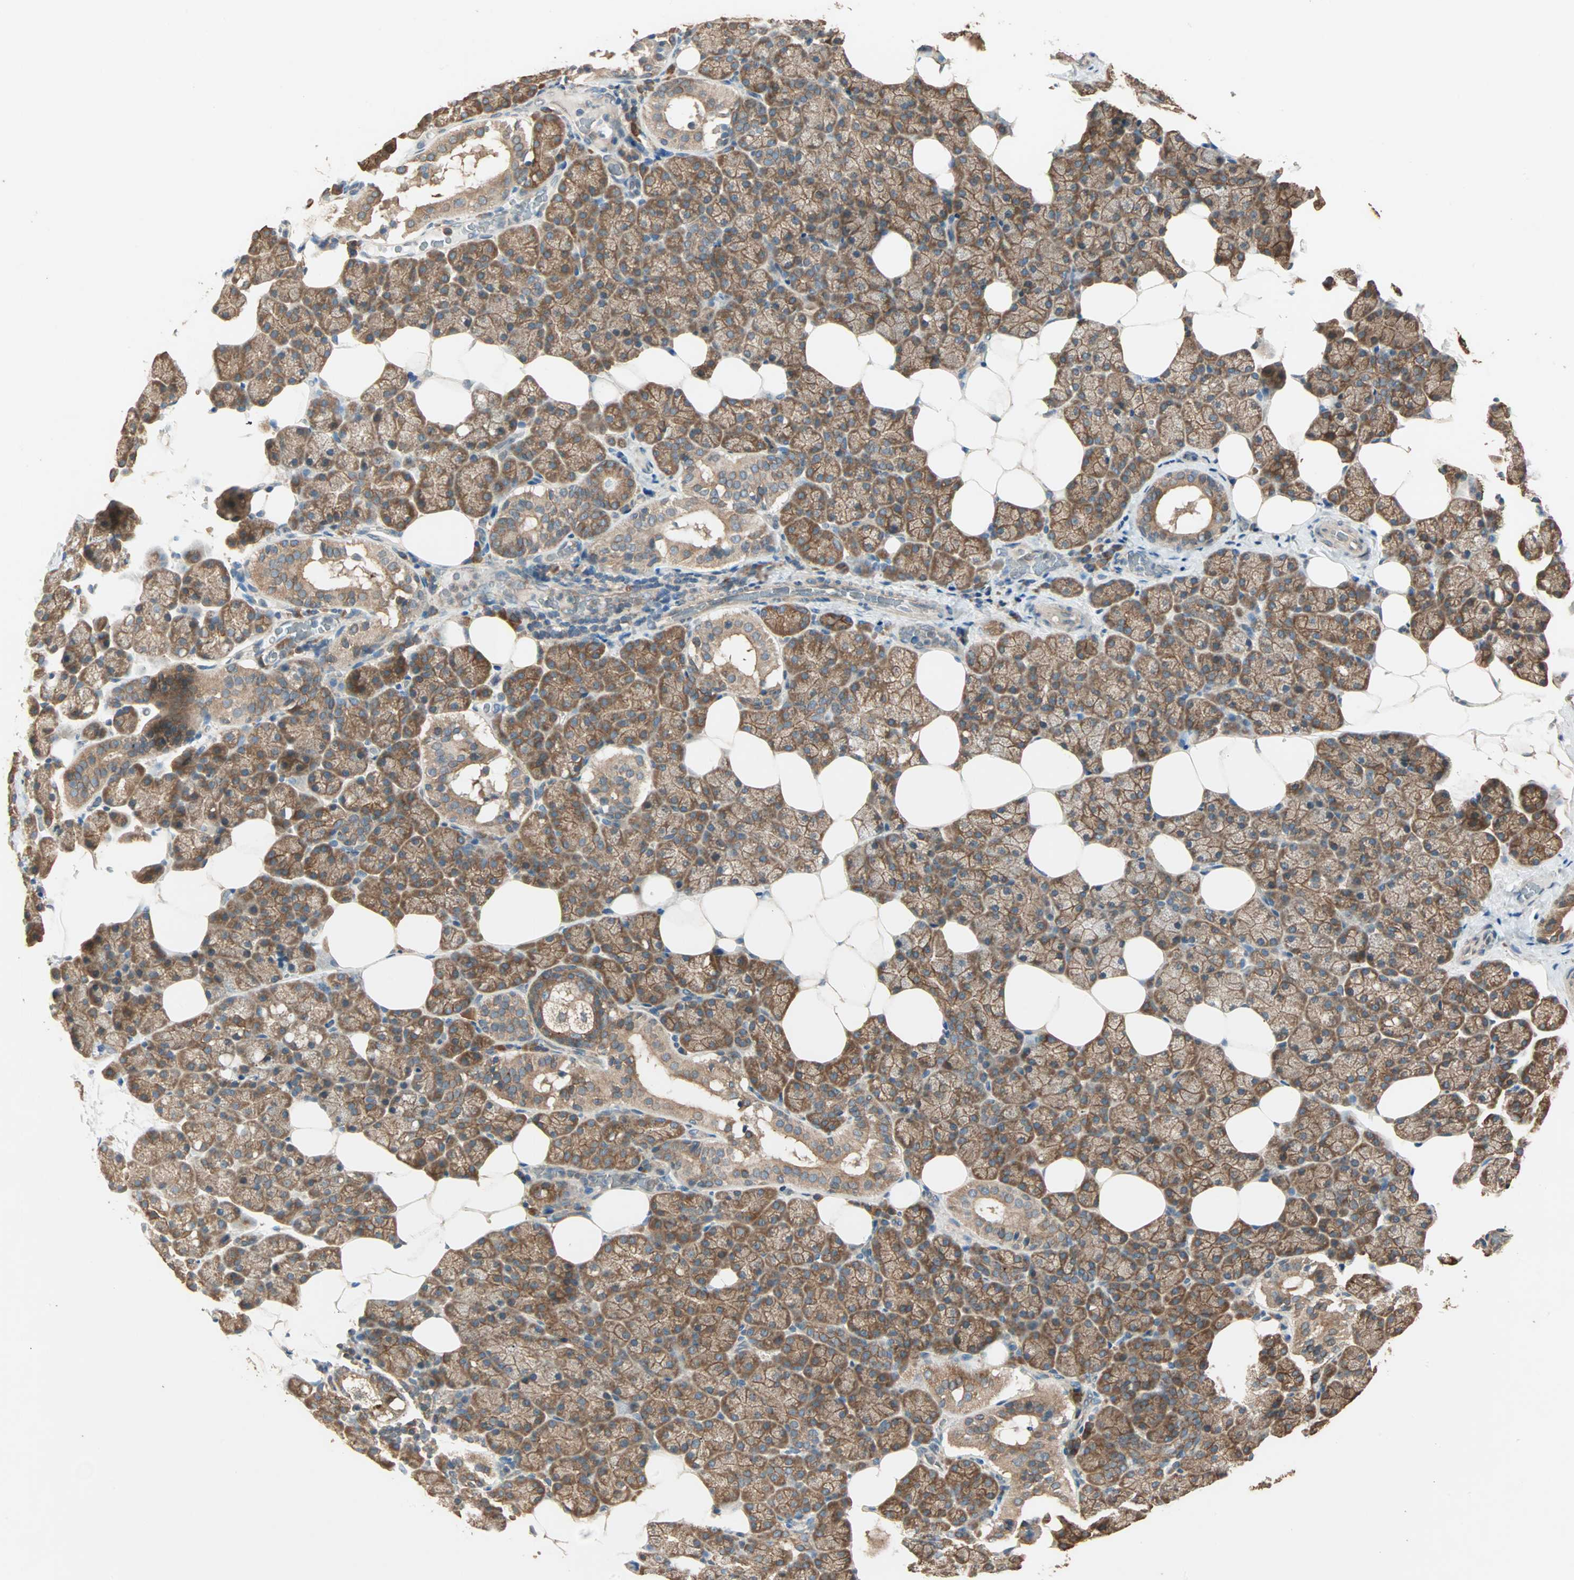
{"staining": {"intensity": "strong", "quantity": ">75%", "location": "cytoplasmic/membranous"}, "tissue": "salivary gland", "cell_type": "Glandular cells", "image_type": "normal", "snomed": [{"axis": "morphology", "description": "Normal tissue, NOS"}, {"axis": "topography", "description": "Lymph node"}, {"axis": "topography", "description": "Salivary gland"}], "caption": "A high-resolution micrograph shows immunohistochemistry staining of benign salivary gland, which exhibits strong cytoplasmic/membranous staining in about >75% of glandular cells.", "gene": "EIF4G2", "patient": {"sex": "male", "age": 8}}